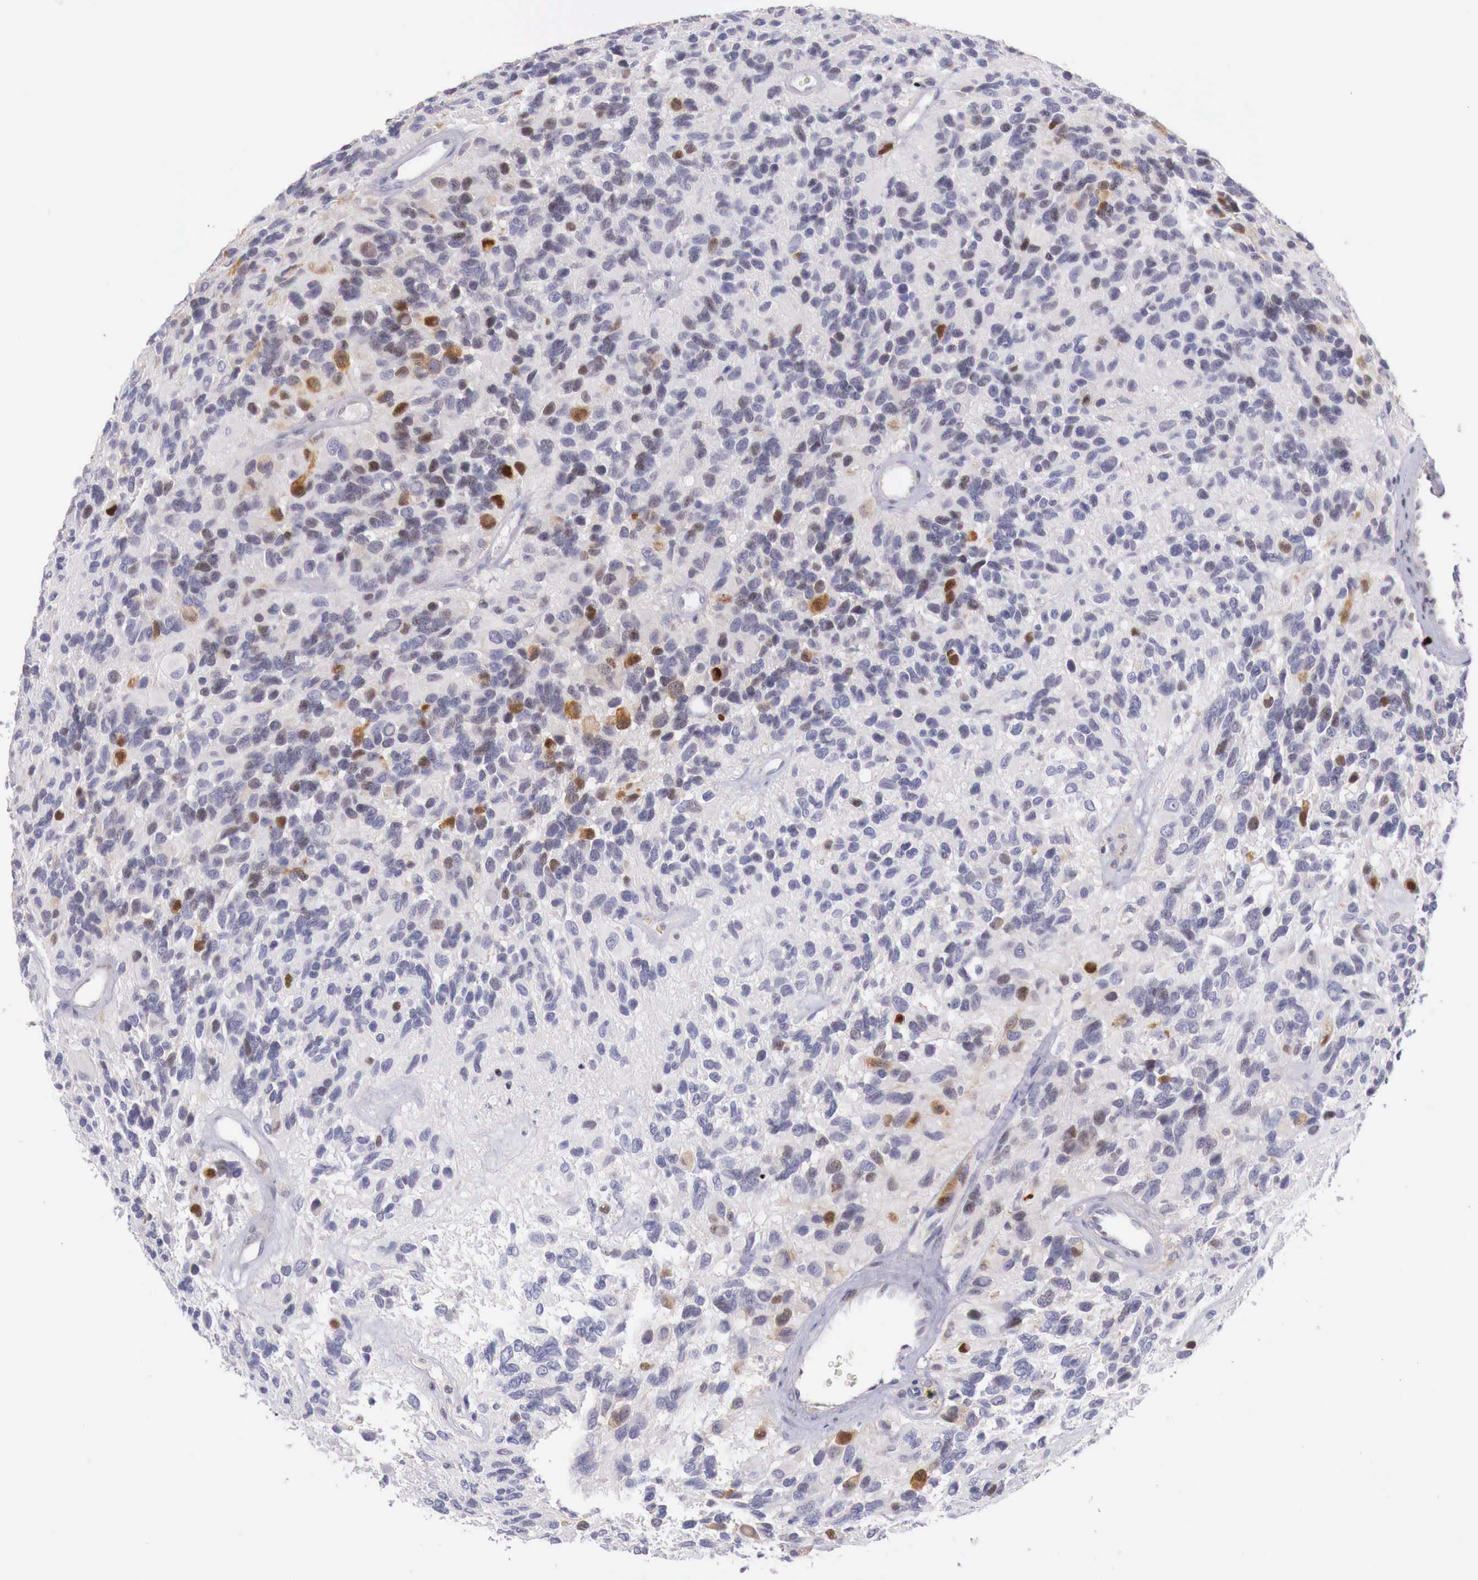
{"staining": {"intensity": "weak", "quantity": "<25%", "location": "nuclear"}, "tissue": "glioma", "cell_type": "Tumor cells", "image_type": "cancer", "snomed": [{"axis": "morphology", "description": "Glioma, malignant, High grade"}, {"axis": "topography", "description": "Brain"}], "caption": "Immunohistochemistry (IHC) of malignant glioma (high-grade) reveals no expression in tumor cells.", "gene": "CLCN5", "patient": {"sex": "male", "age": 77}}